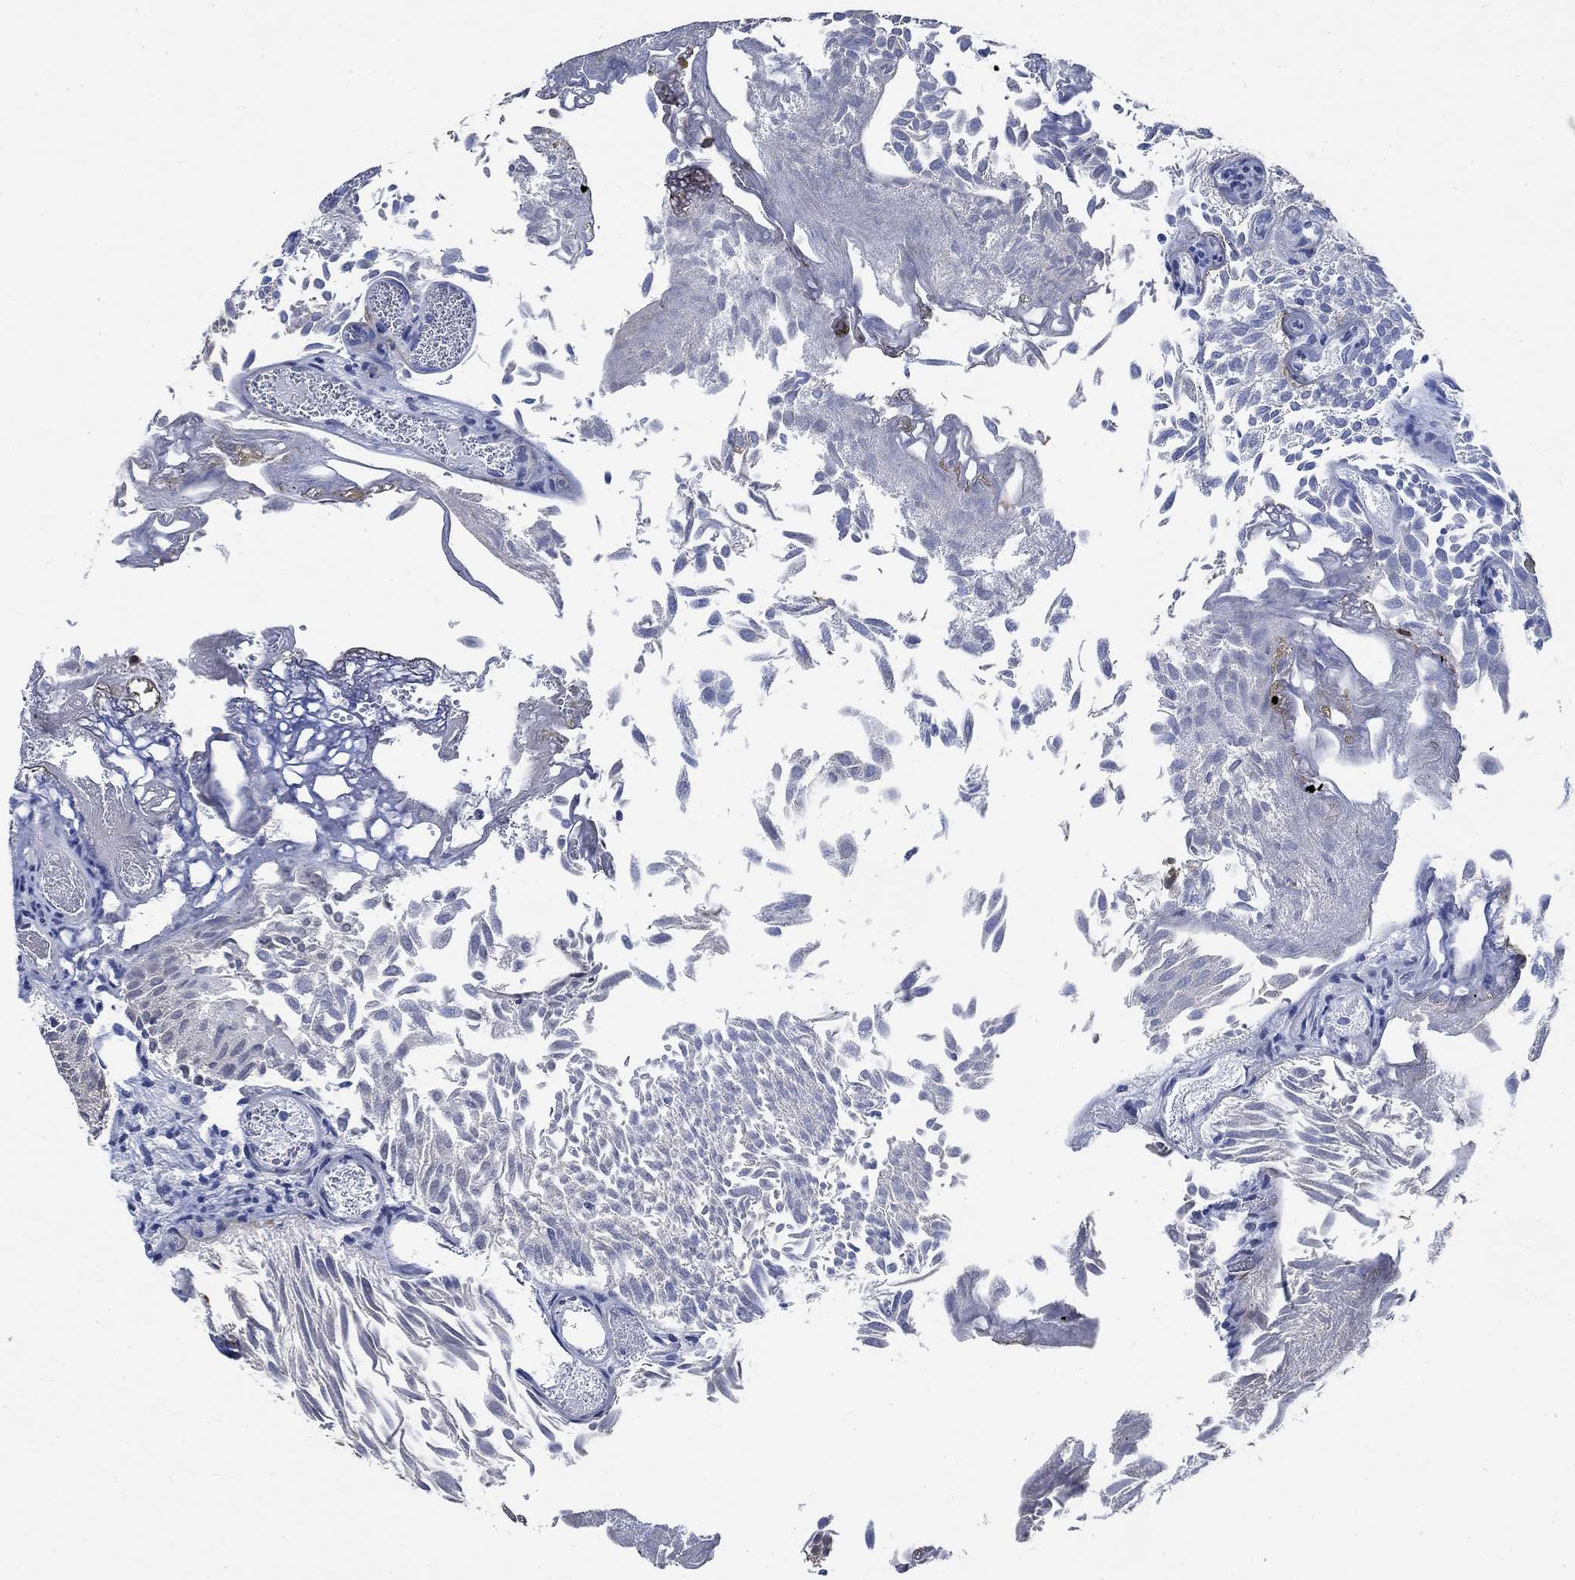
{"staining": {"intensity": "negative", "quantity": "none", "location": "none"}, "tissue": "urothelial cancer", "cell_type": "Tumor cells", "image_type": "cancer", "snomed": [{"axis": "morphology", "description": "Urothelial carcinoma, Low grade"}, {"axis": "topography", "description": "Urinary bladder"}], "caption": "Tumor cells show no significant staining in low-grade urothelial carcinoma. (Brightfield microscopy of DAB (3,3'-diaminobenzidine) IHC at high magnification).", "gene": "DLK1", "patient": {"sex": "male", "age": 52}}